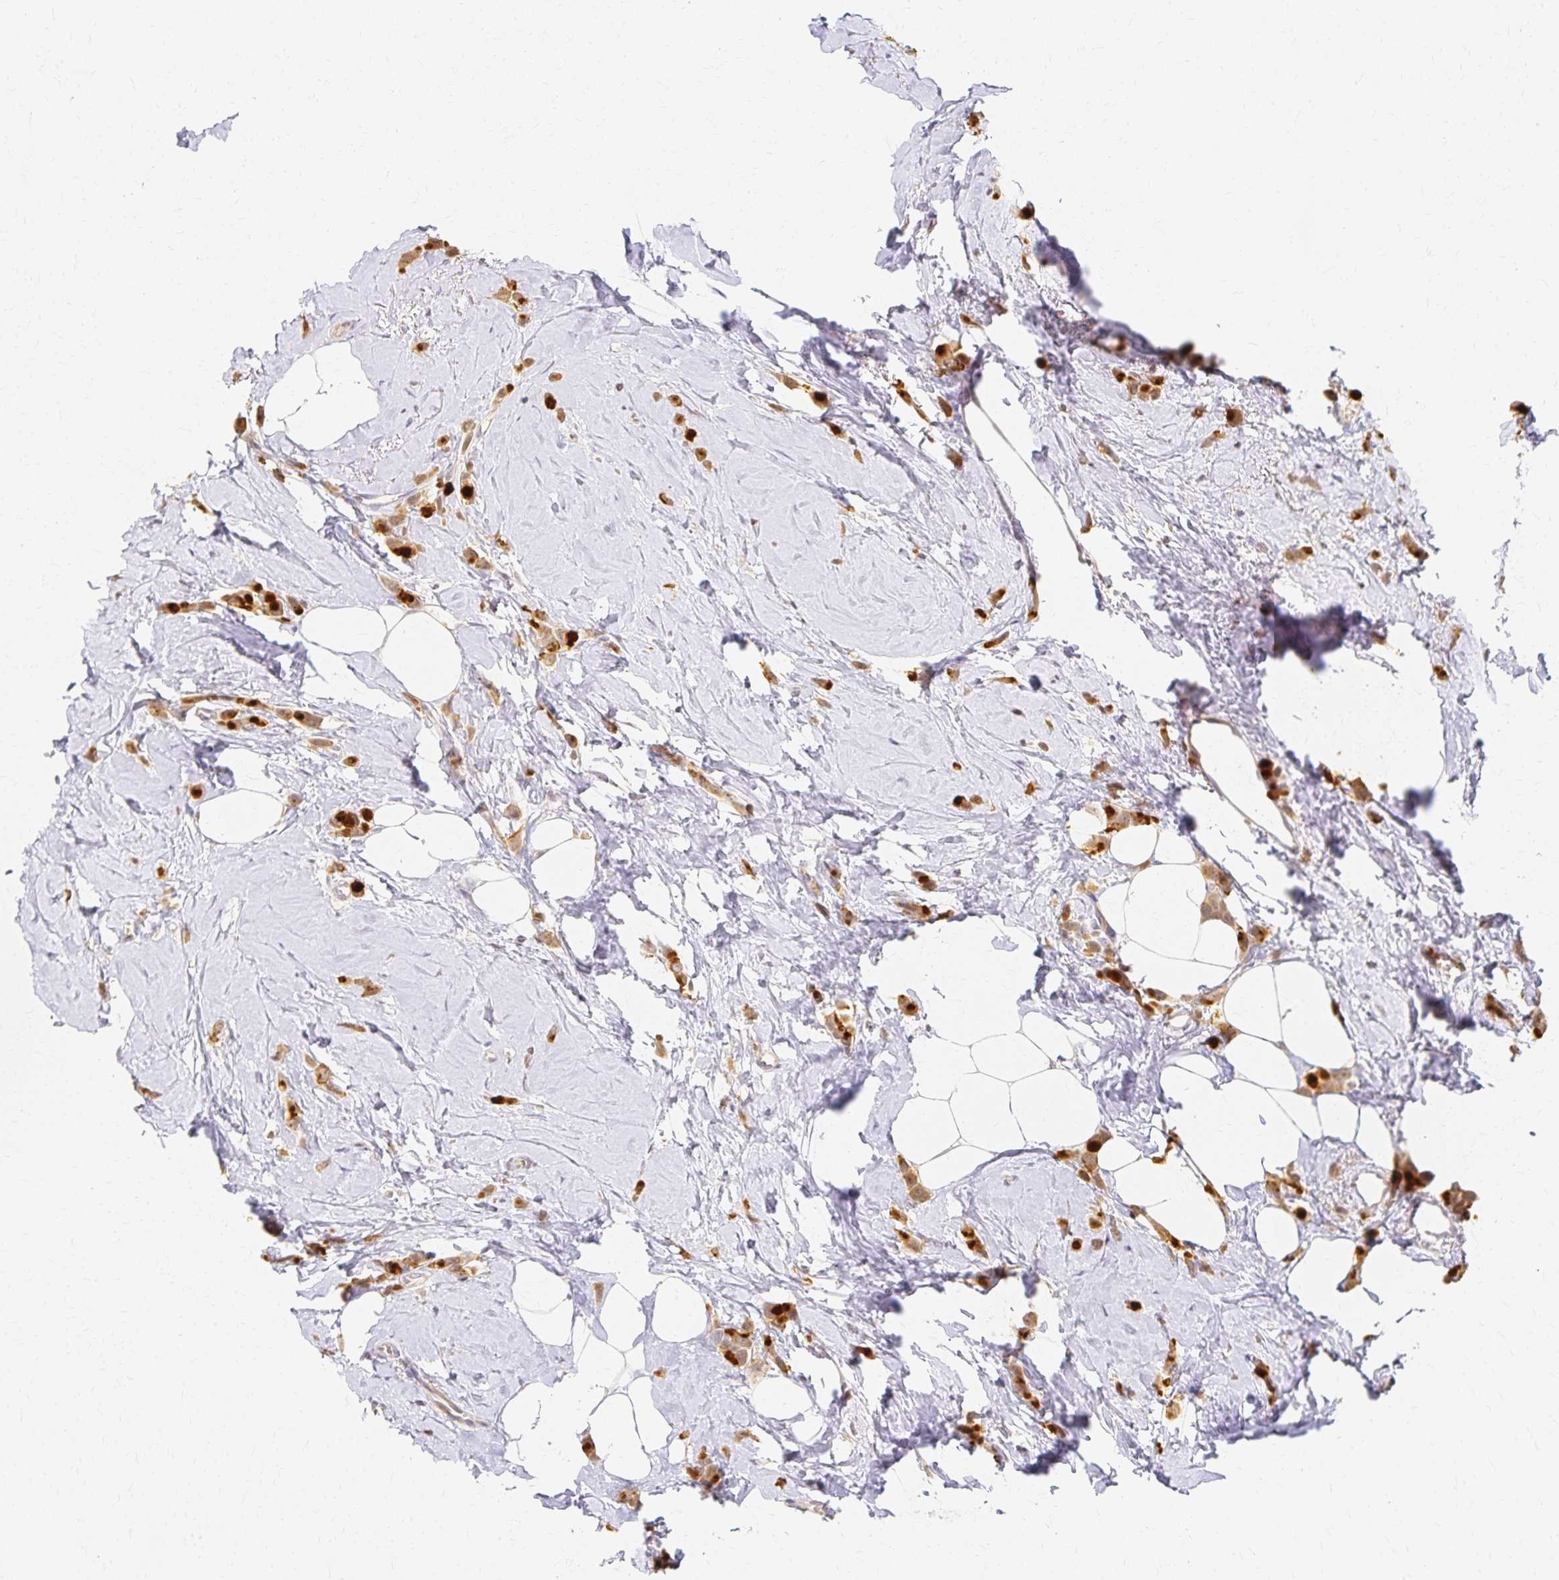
{"staining": {"intensity": "strong", "quantity": ">75%", "location": "nuclear"}, "tissue": "breast cancer", "cell_type": "Tumor cells", "image_type": "cancer", "snomed": [{"axis": "morphology", "description": "Lobular carcinoma"}, {"axis": "topography", "description": "Breast"}], "caption": "Breast lobular carcinoma stained with a protein marker exhibits strong staining in tumor cells.", "gene": "AZGP1", "patient": {"sex": "female", "age": 66}}